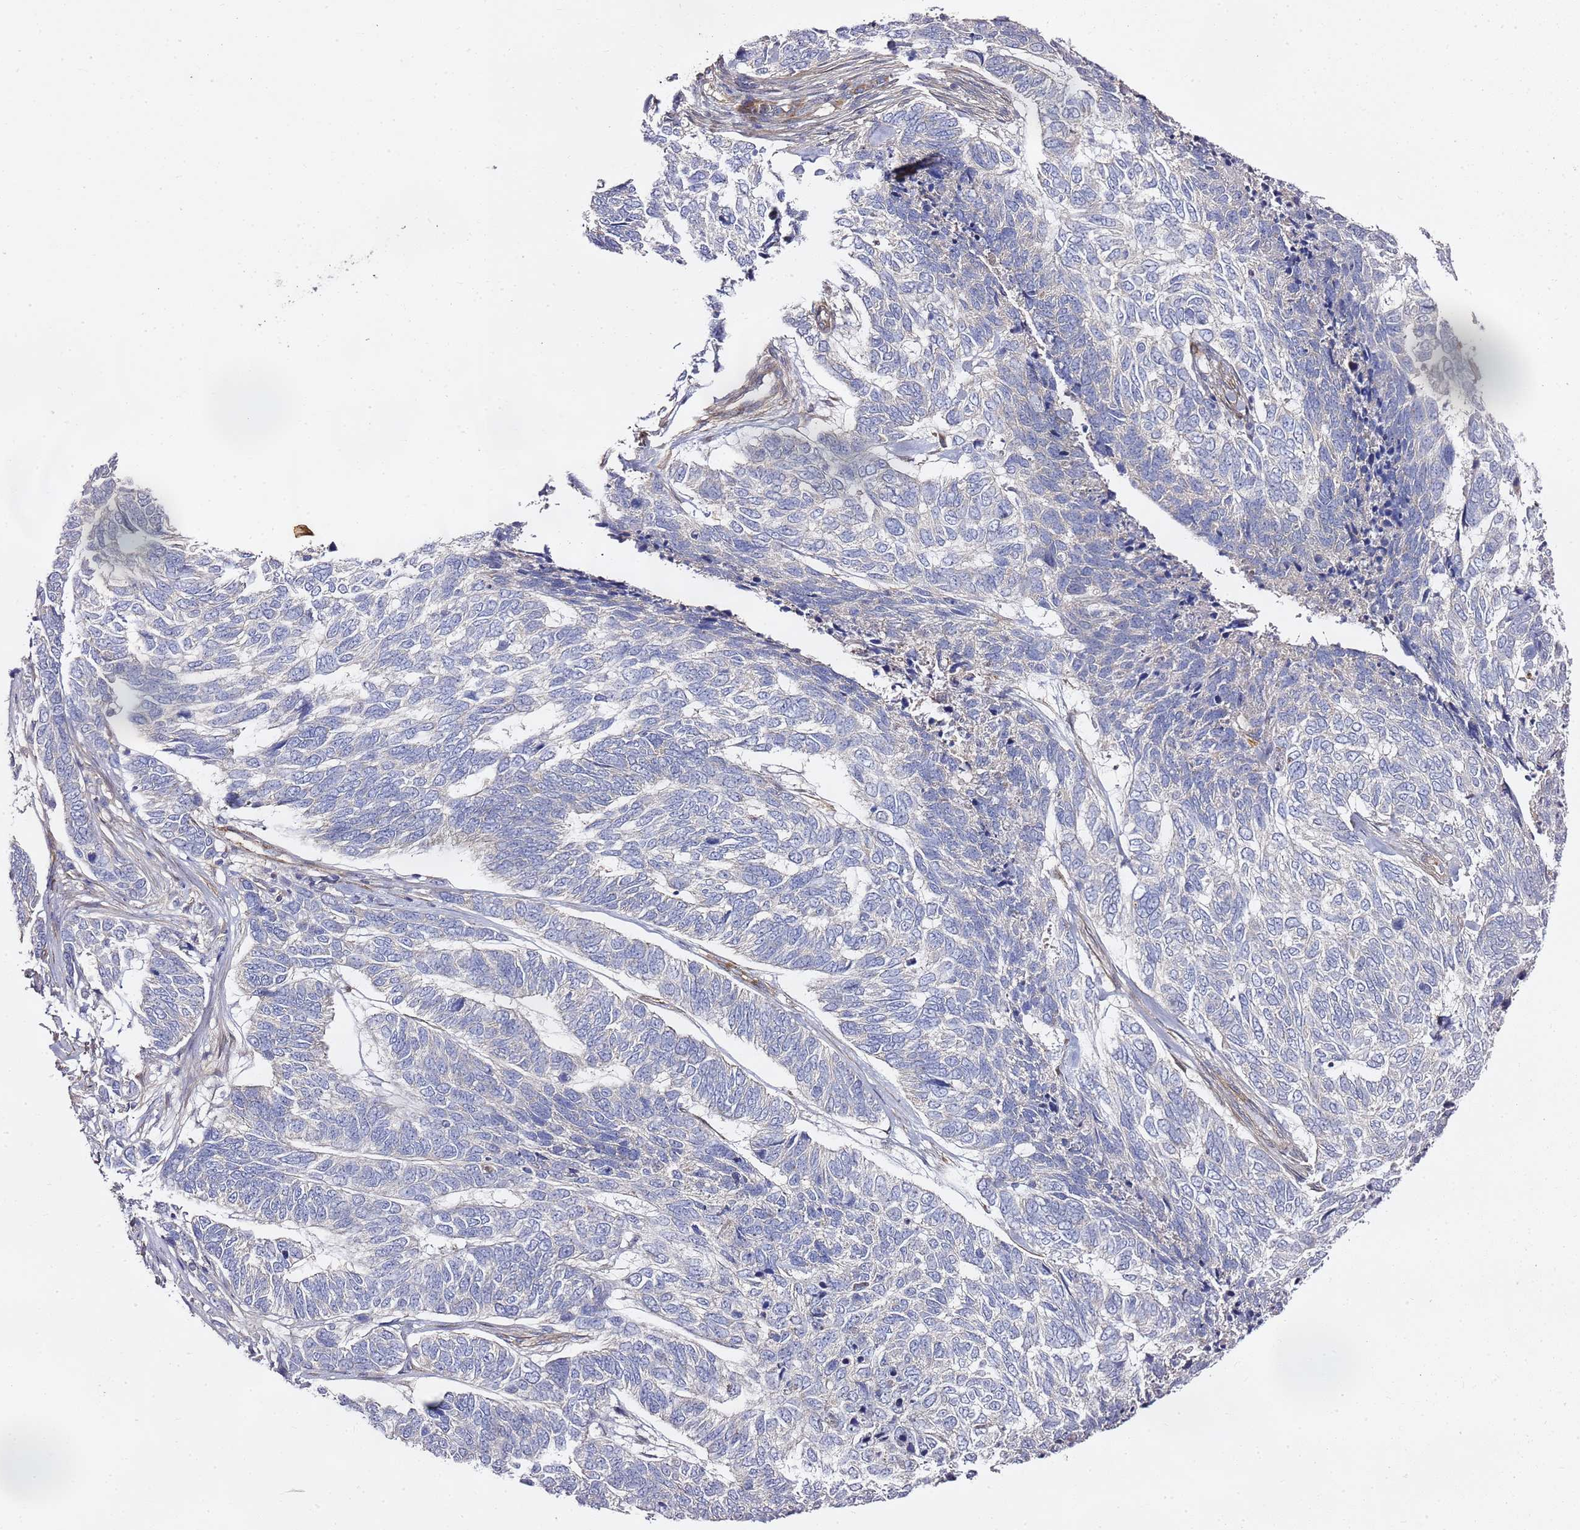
{"staining": {"intensity": "negative", "quantity": "none", "location": "none"}, "tissue": "skin cancer", "cell_type": "Tumor cells", "image_type": "cancer", "snomed": [{"axis": "morphology", "description": "Basal cell carcinoma"}, {"axis": "topography", "description": "Skin"}], "caption": "Immunohistochemistry image of neoplastic tissue: human basal cell carcinoma (skin) stained with DAB reveals no significant protein positivity in tumor cells.", "gene": "EPS8L1", "patient": {"sex": "female", "age": 65}}